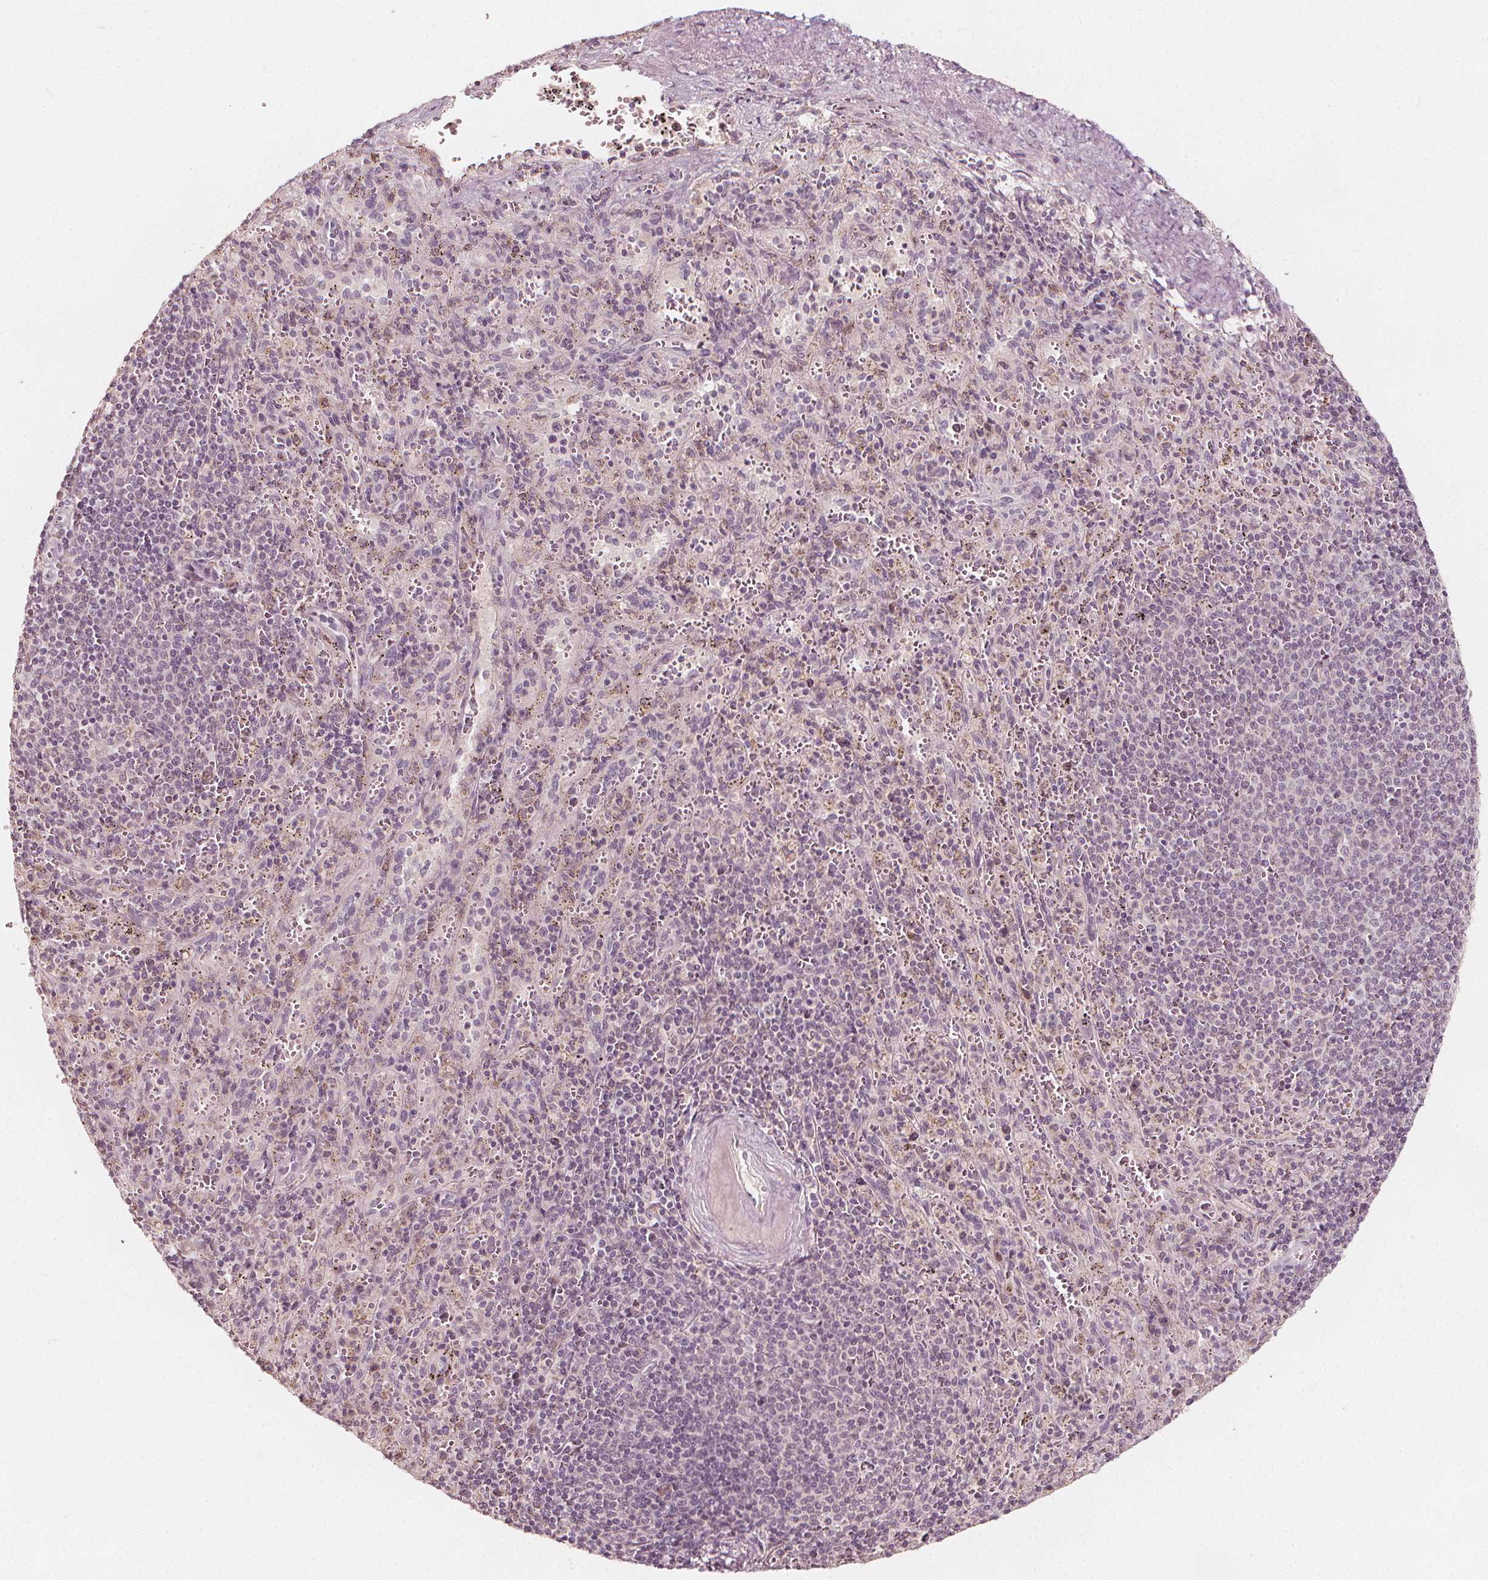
{"staining": {"intensity": "negative", "quantity": "none", "location": "none"}, "tissue": "spleen", "cell_type": "Cells in red pulp", "image_type": "normal", "snomed": [{"axis": "morphology", "description": "Normal tissue, NOS"}, {"axis": "topography", "description": "Spleen"}], "caption": "This histopathology image is of benign spleen stained with IHC to label a protein in brown with the nuclei are counter-stained blue. There is no positivity in cells in red pulp.", "gene": "NPC1L1", "patient": {"sex": "male", "age": 57}}